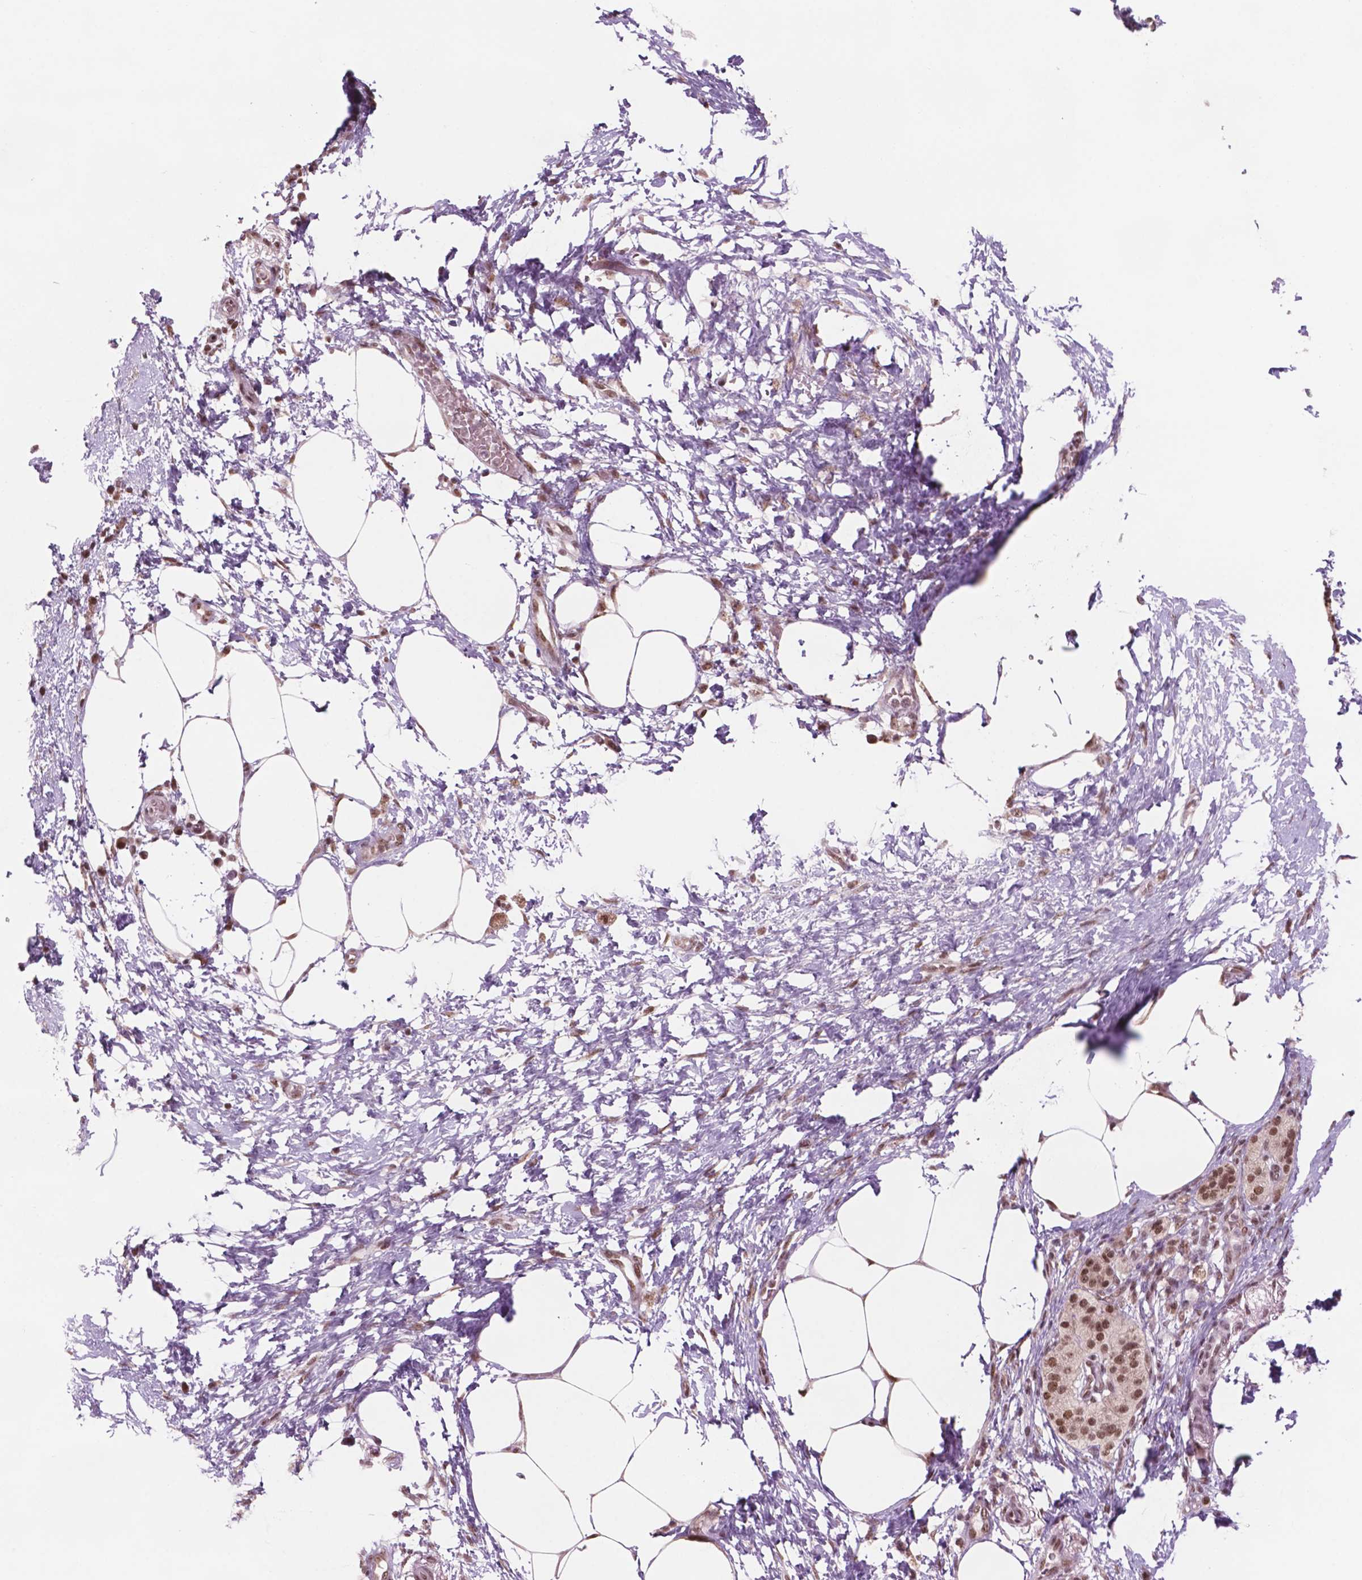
{"staining": {"intensity": "moderate", "quantity": ">75%", "location": "nuclear"}, "tissue": "pancreatic cancer", "cell_type": "Tumor cells", "image_type": "cancer", "snomed": [{"axis": "morphology", "description": "Adenocarcinoma, NOS"}, {"axis": "topography", "description": "Pancreas"}], "caption": "Protein staining by IHC demonstrates moderate nuclear positivity in approximately >75% of tumor cells in pancreatic cancer.", "gene": "POLR2E", "patient": {"sex": "female", "age": 72}}